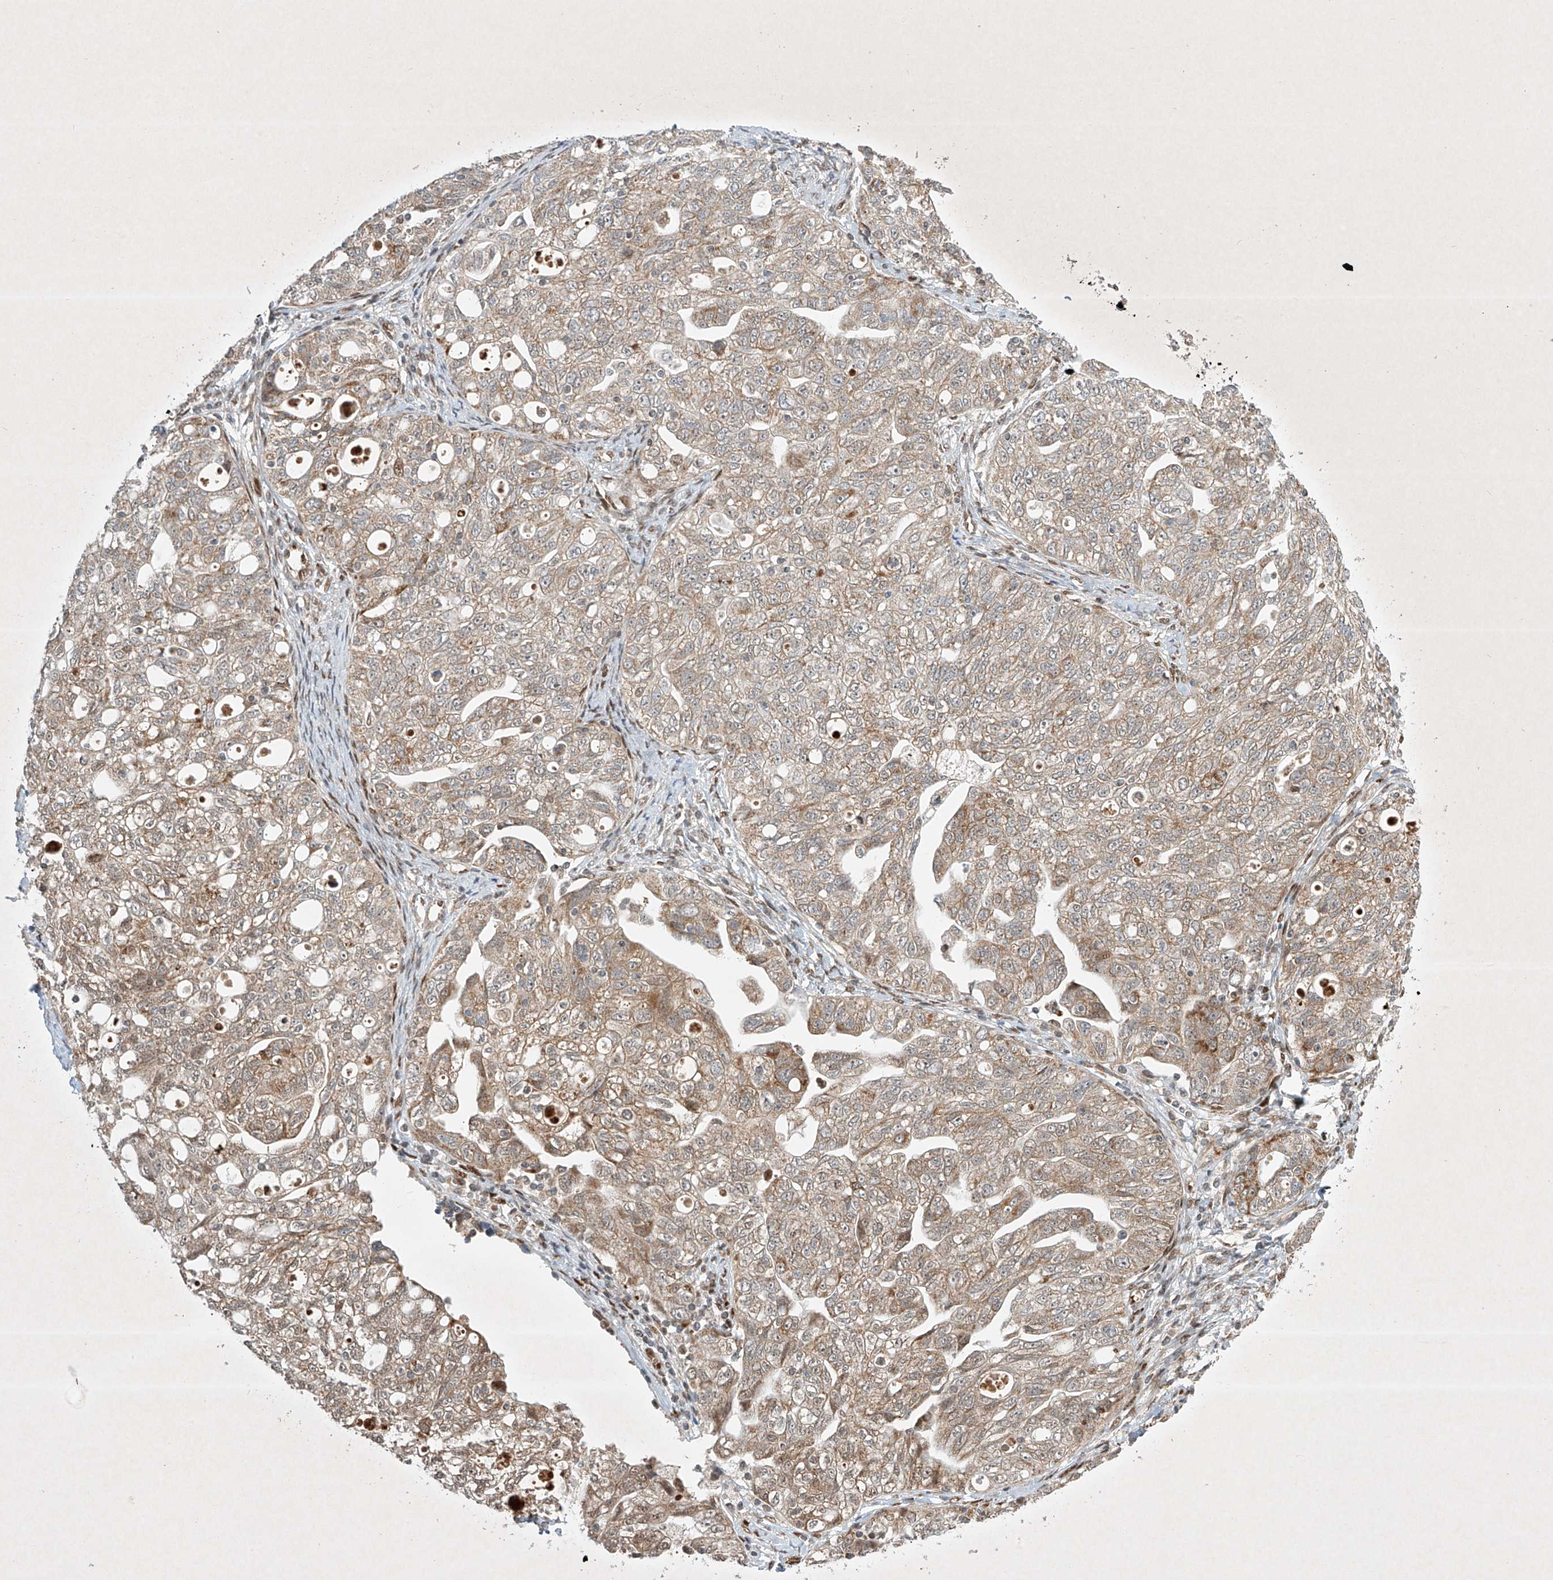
{"staining": {"intensity": "weak", "quantity": "25%-75%", "location": "cytoplasmic/membranous"}, "tissue": "ovarian cancer", "cell_type": "Tumor cells", "image_type": "cancer", "snomed": [{"axis": "morphology", "description": "Carcinoma, NOS"}, {"axis": "morphology", "description": "Cystadenocarcinoma, serous, NOS"}, {"axis": "topography", "description": "Ovary"}], "caption": "Protein expression analysis of ovarian cancer (carcinoma) displays weak cytoplasmic/membranous expression in about 25%-75% of tumor cells. Nuclei are stained in blue.", "gene": "EPG5", "patient": {"sex": "female", "age": 69}}